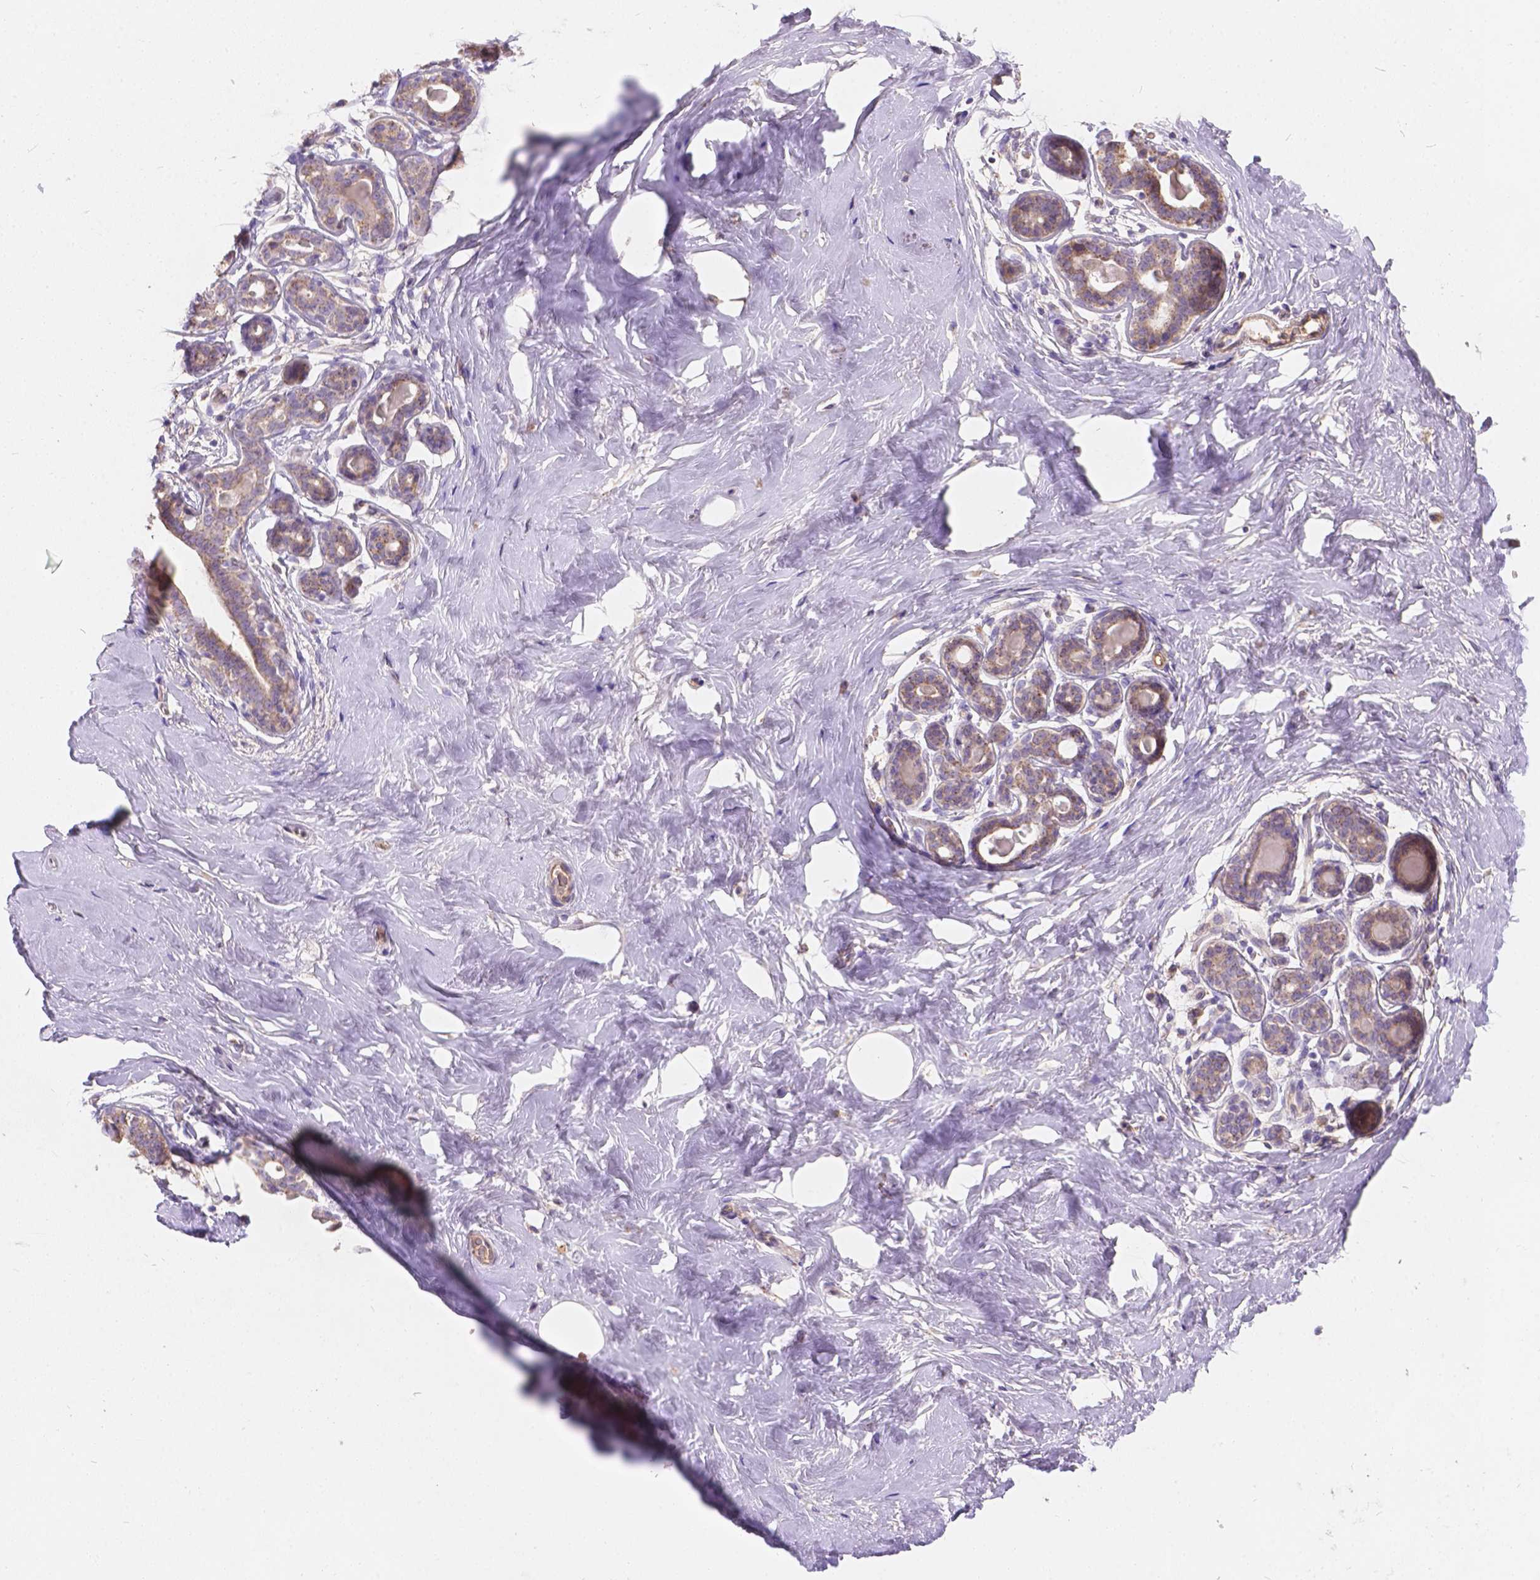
{"staining": {"intensity": "moderate", "quantity": ">75%", "location": "cytoplasmic/membranous"}, "tissue": "breast", "cell_type": "Adipocytes", "image_type": "normal", "snomed": [{"axis": "morphology", "description": "Normal tissue, NOS"}, {"axis": "topography", "description": "Skin"}, {"axis": "topography", "description": "Breast"}], "caption": "Breast stained with immunohistochemistry displays moderate cytoplasmic/membranous staining in about >75% of adipocytes. (brown staining indicates protein expression, while blue staining denotes nuclei).", "gene": "CDK10", "patient": {"sex": "female", "age": 43}}